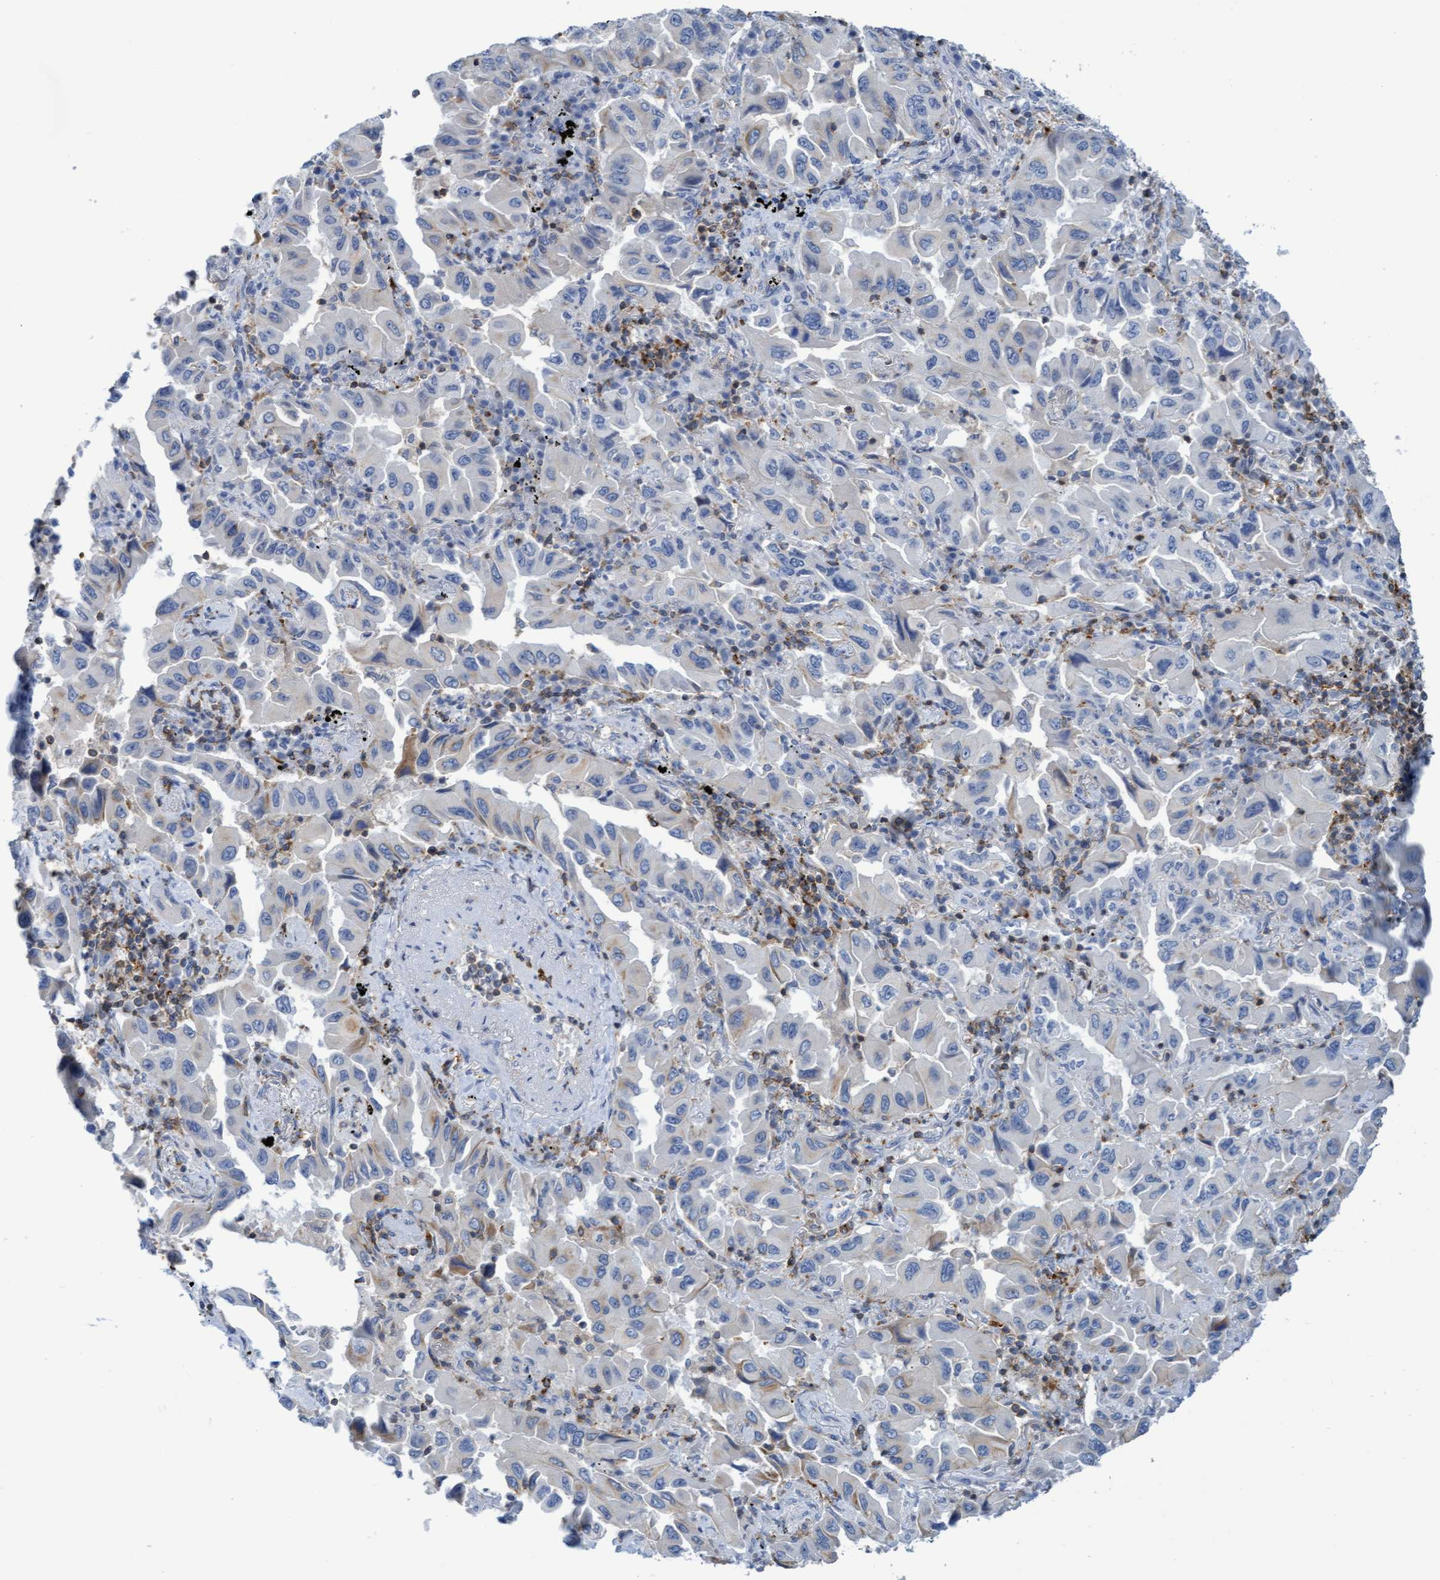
{"staining": {"intensity": "weak", "quantity": "<25%", "location": "cytoplasmic/membranous"}, "tissue": "lung cancer", "cell_type": "Tumor cells", "image_type": "cancer", "snomed": [{"axis": "morphology", "description": "Adenocarcinoma, NOS"}, {"axis": "topography", "description": "Lung"}], "caption": "Immunohistochemical staining of human adenocarcinoma (lung) displays no significant positivity in tumor cells.", "gene": "FNBP1", "patient": {"sex": "female", "age": 65}}